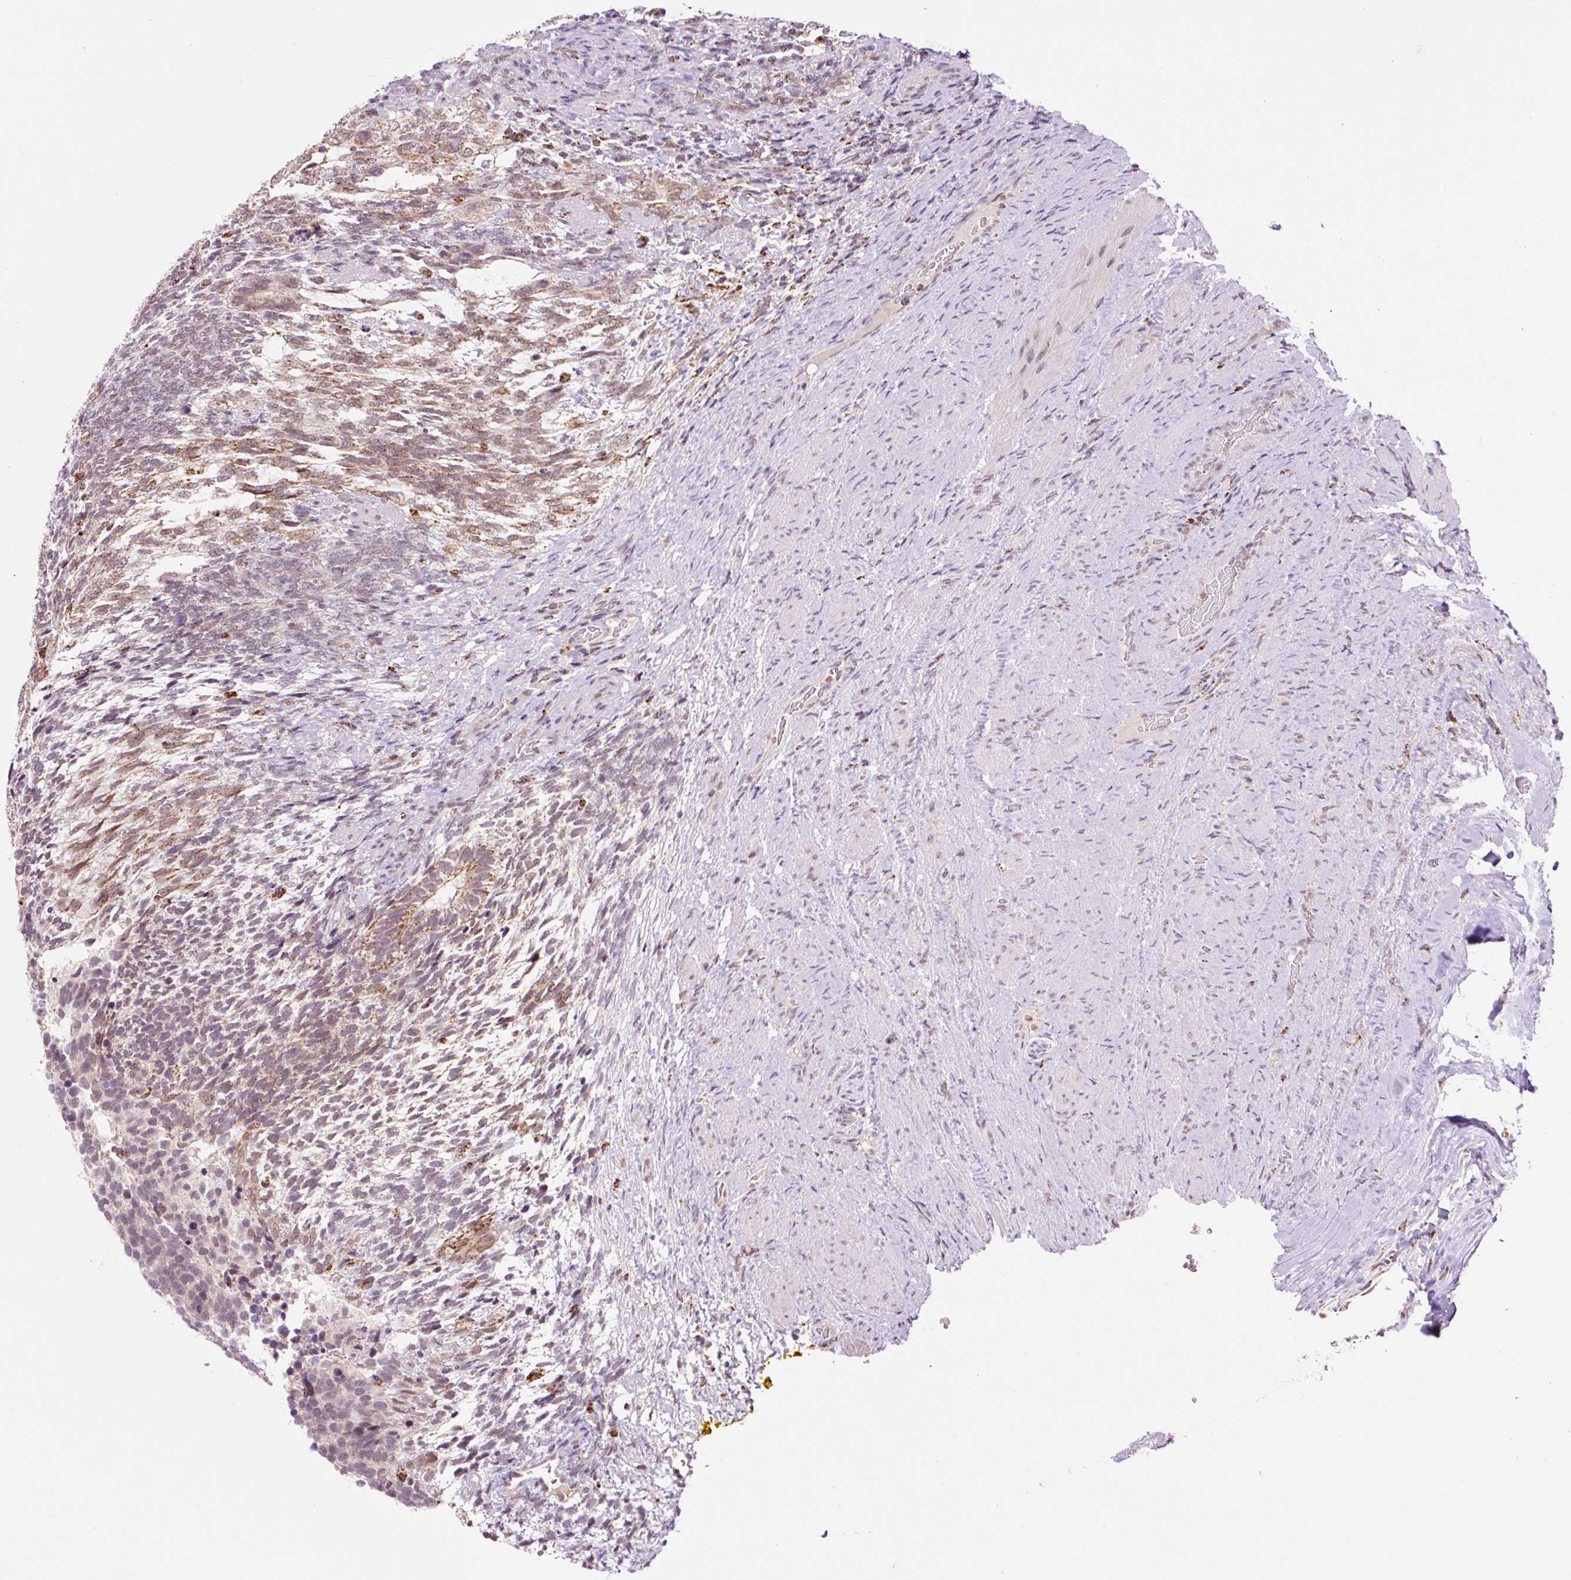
{"staining": {"intensity": "moderate", "quantity": "25%-75%", "location": "cytoplasmic/membranous,nuclear"}, "tissue": "testis cancer", "cell_type": "Tumor cells", "image_type": "cancer", "snomed": [{"axis": "morphology", "description": "Carcinoma, Embryonal, NOS"}, {"axis": "topography", "description": "Testis"}], "caption": "Testis embryonal carcinoma tissue demonstrates moderate cytoplasmic/membranous and nuclear staining in approximately 25%-75% of tumor cells, visualized by immunohistochemistry.", "gene": "PCK2", "patient": {"sex": "male", "age": 23}}